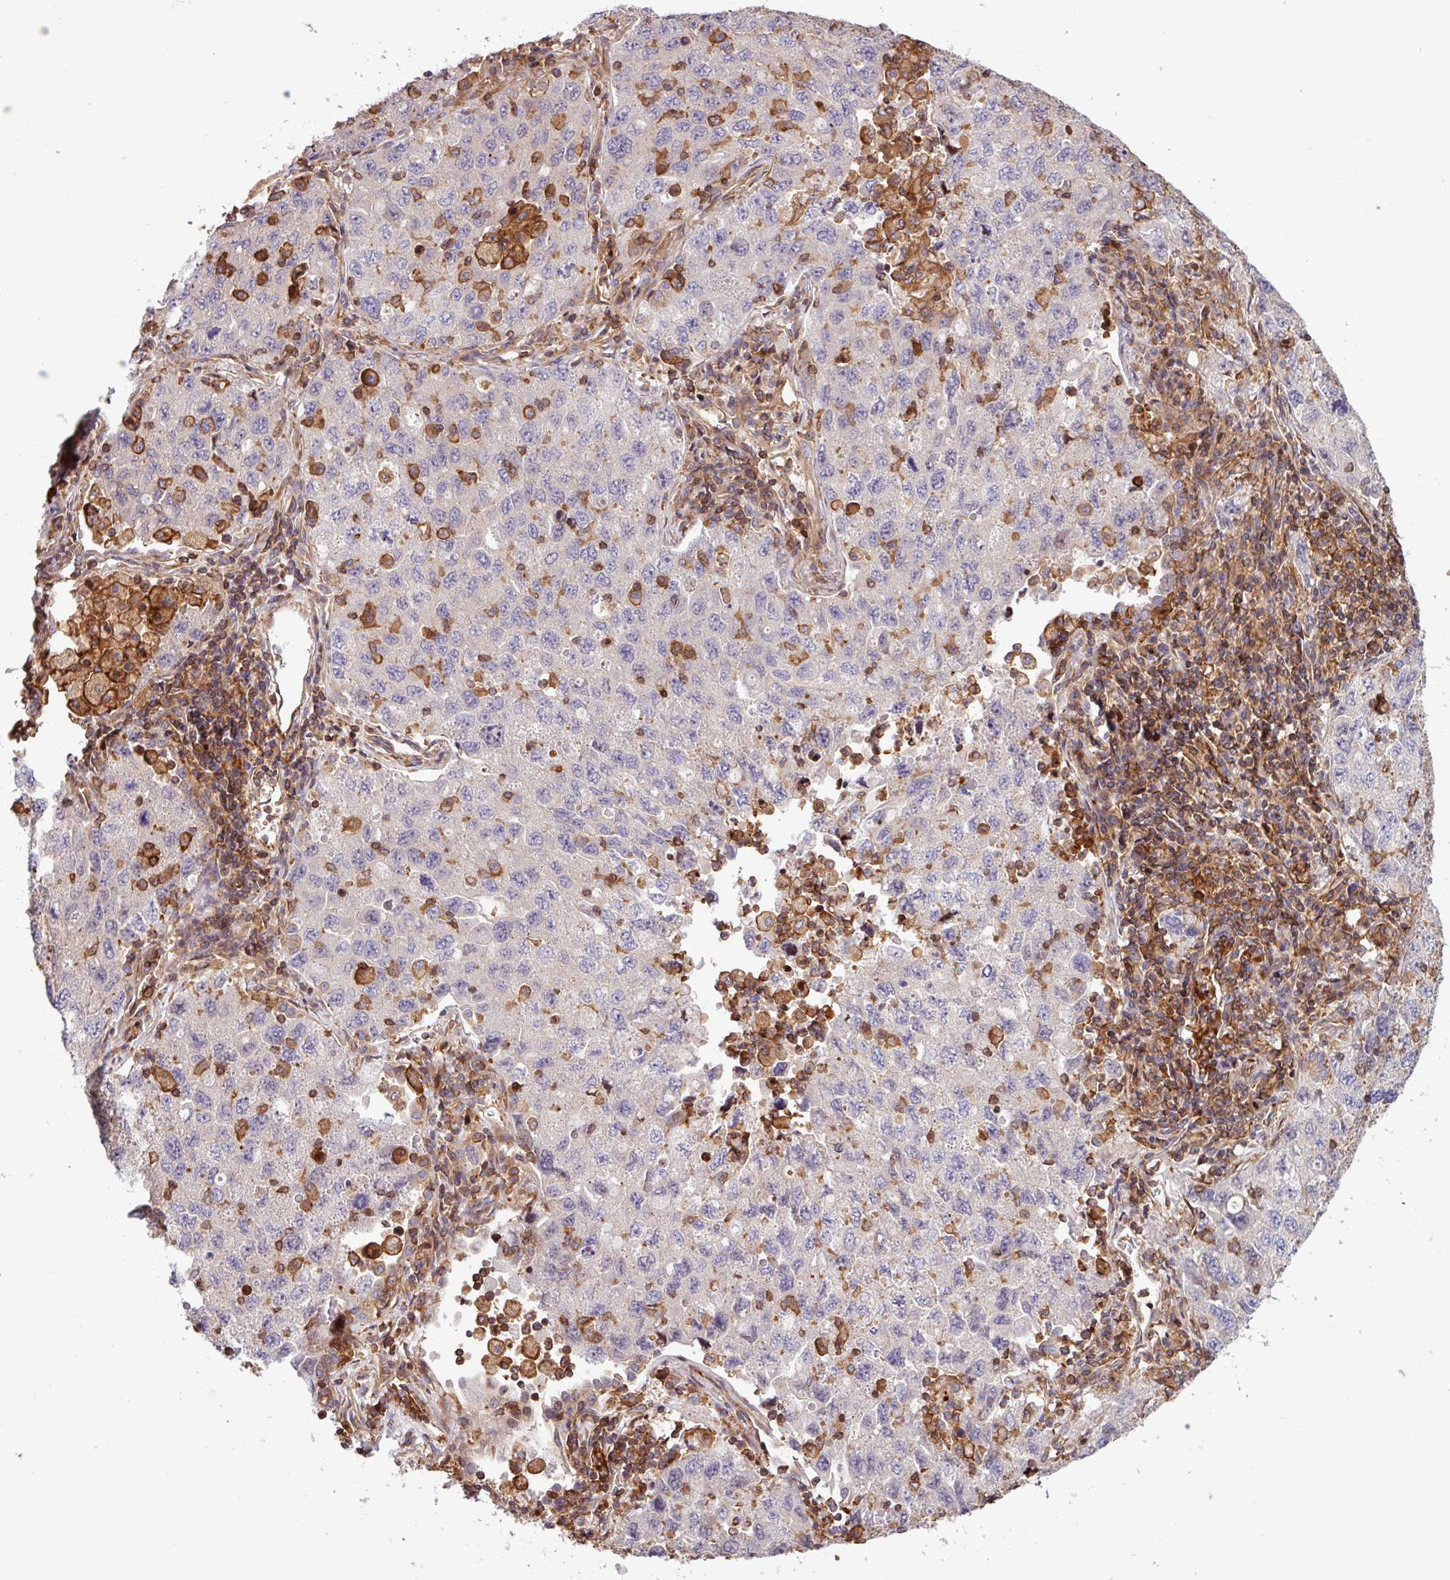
{"staining": {"intensity": "negative", "quantity": "none", "location": "none"}, "tissue": "lung cancer", "cell_type": "Tumor cells", "image_type": "cancer", "snomed": [{"axis": "morphology", "description": "Adenocarcinoma, NOS"}, {"axis": "topography", "description": "Lung"}], "caption": "DAB (3,3'-diaminobenzidine) immunohistochemical staining of lung cancer (adenocarcinoma) exhibits no significant expression in tumor cells.", "gene": "ACTR3", "patient": {"sex": "female", "age": 57}}